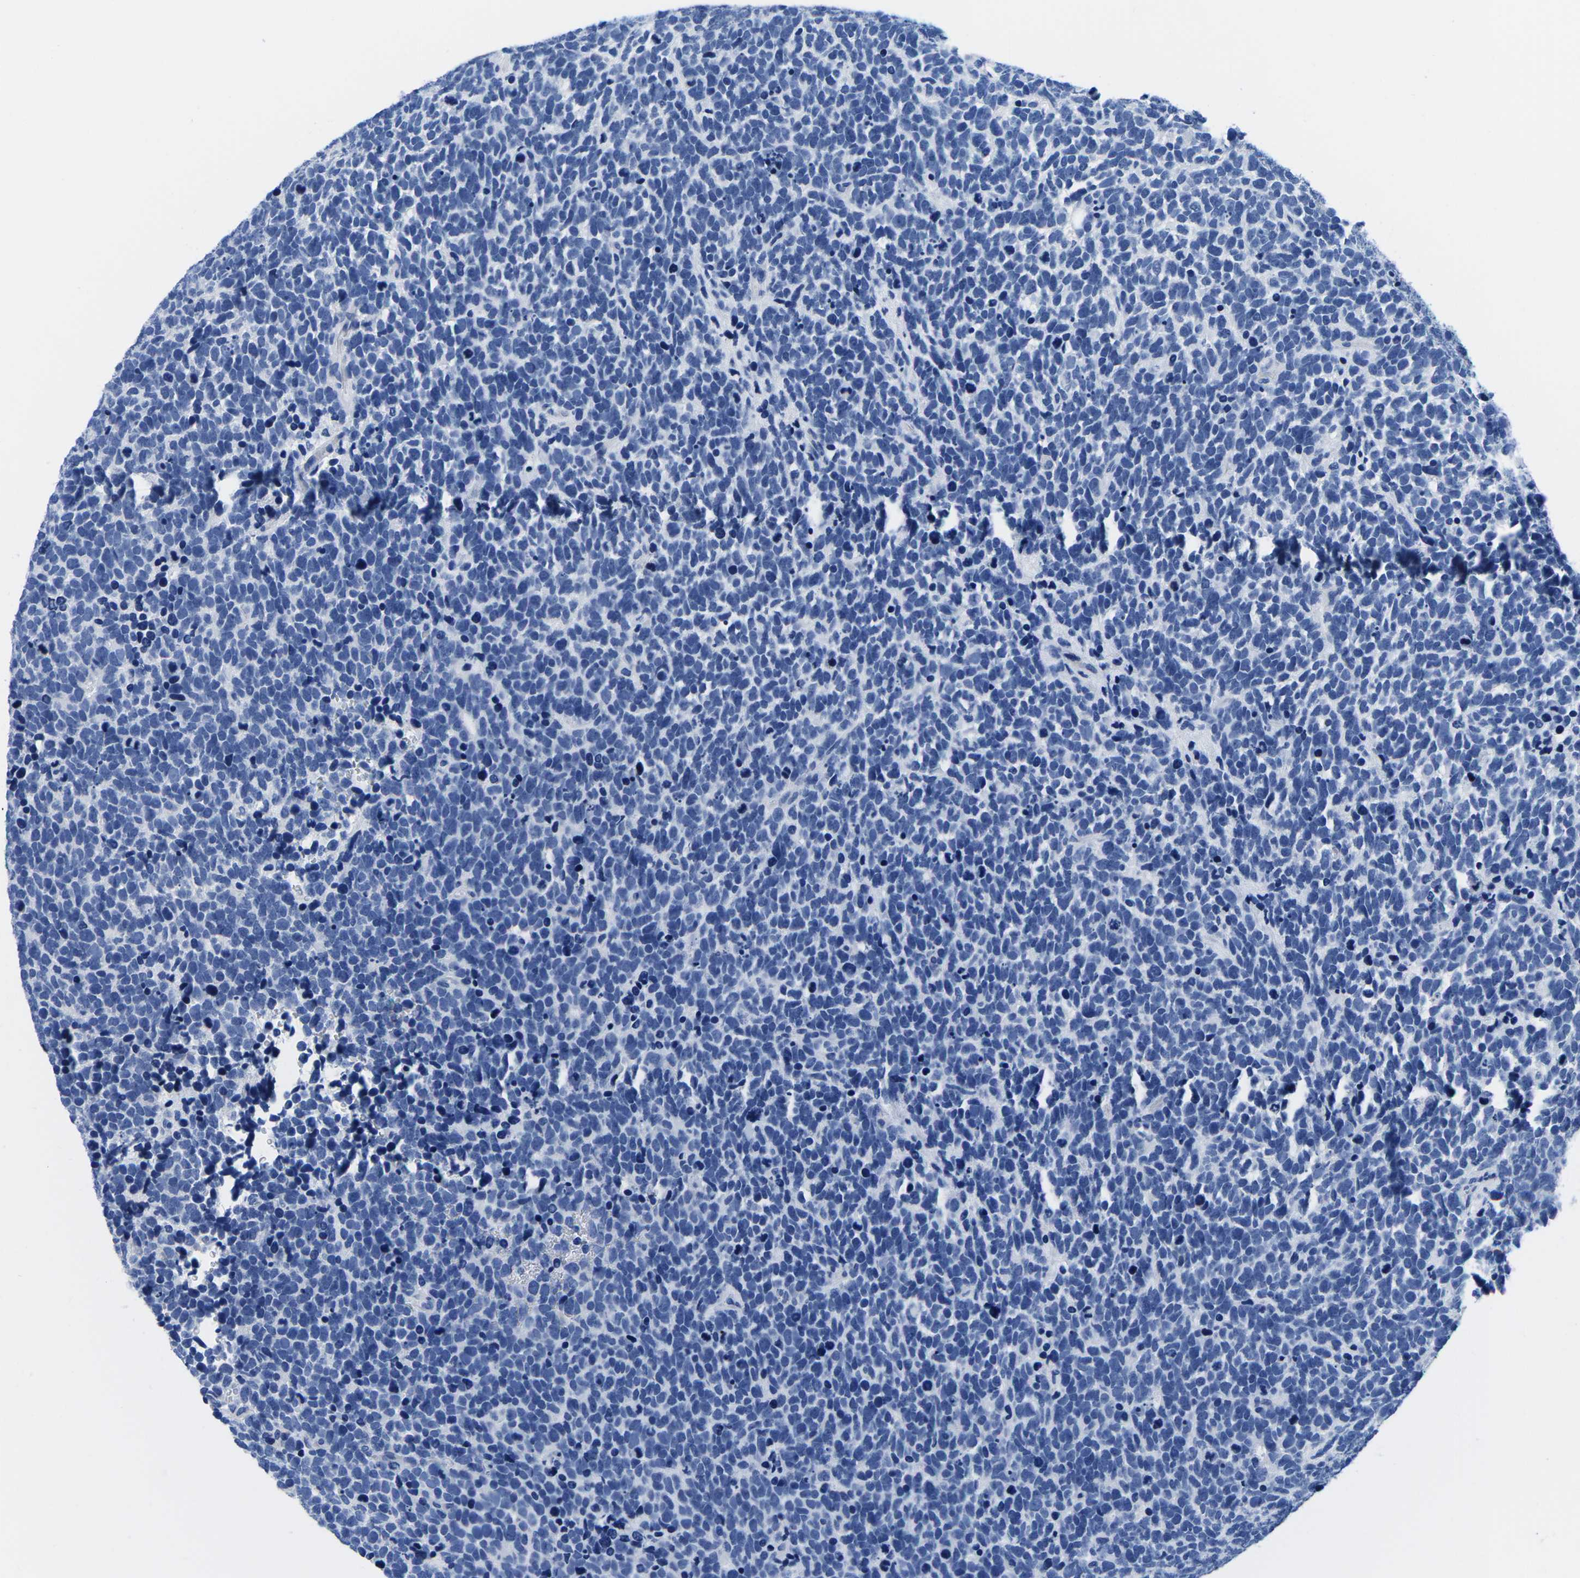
{"staining": {"intensity": "negative", "quantity": "none", "location": "none"}, "tissue": "urothelial cancer", "cell_type": "Tumor cells", "image_type": "cancer", "snomed": [{"axis": "morphology", "description": "Urothelial carcinoma, High grade"}, {"axis": "topography", "description": "Urinary bladder"}], "caption": "There is no significant positivity in tumor cells of urothelial cancer.", "gene": "CYP1A2", "patient": {"sex": "female", "age": 82}}